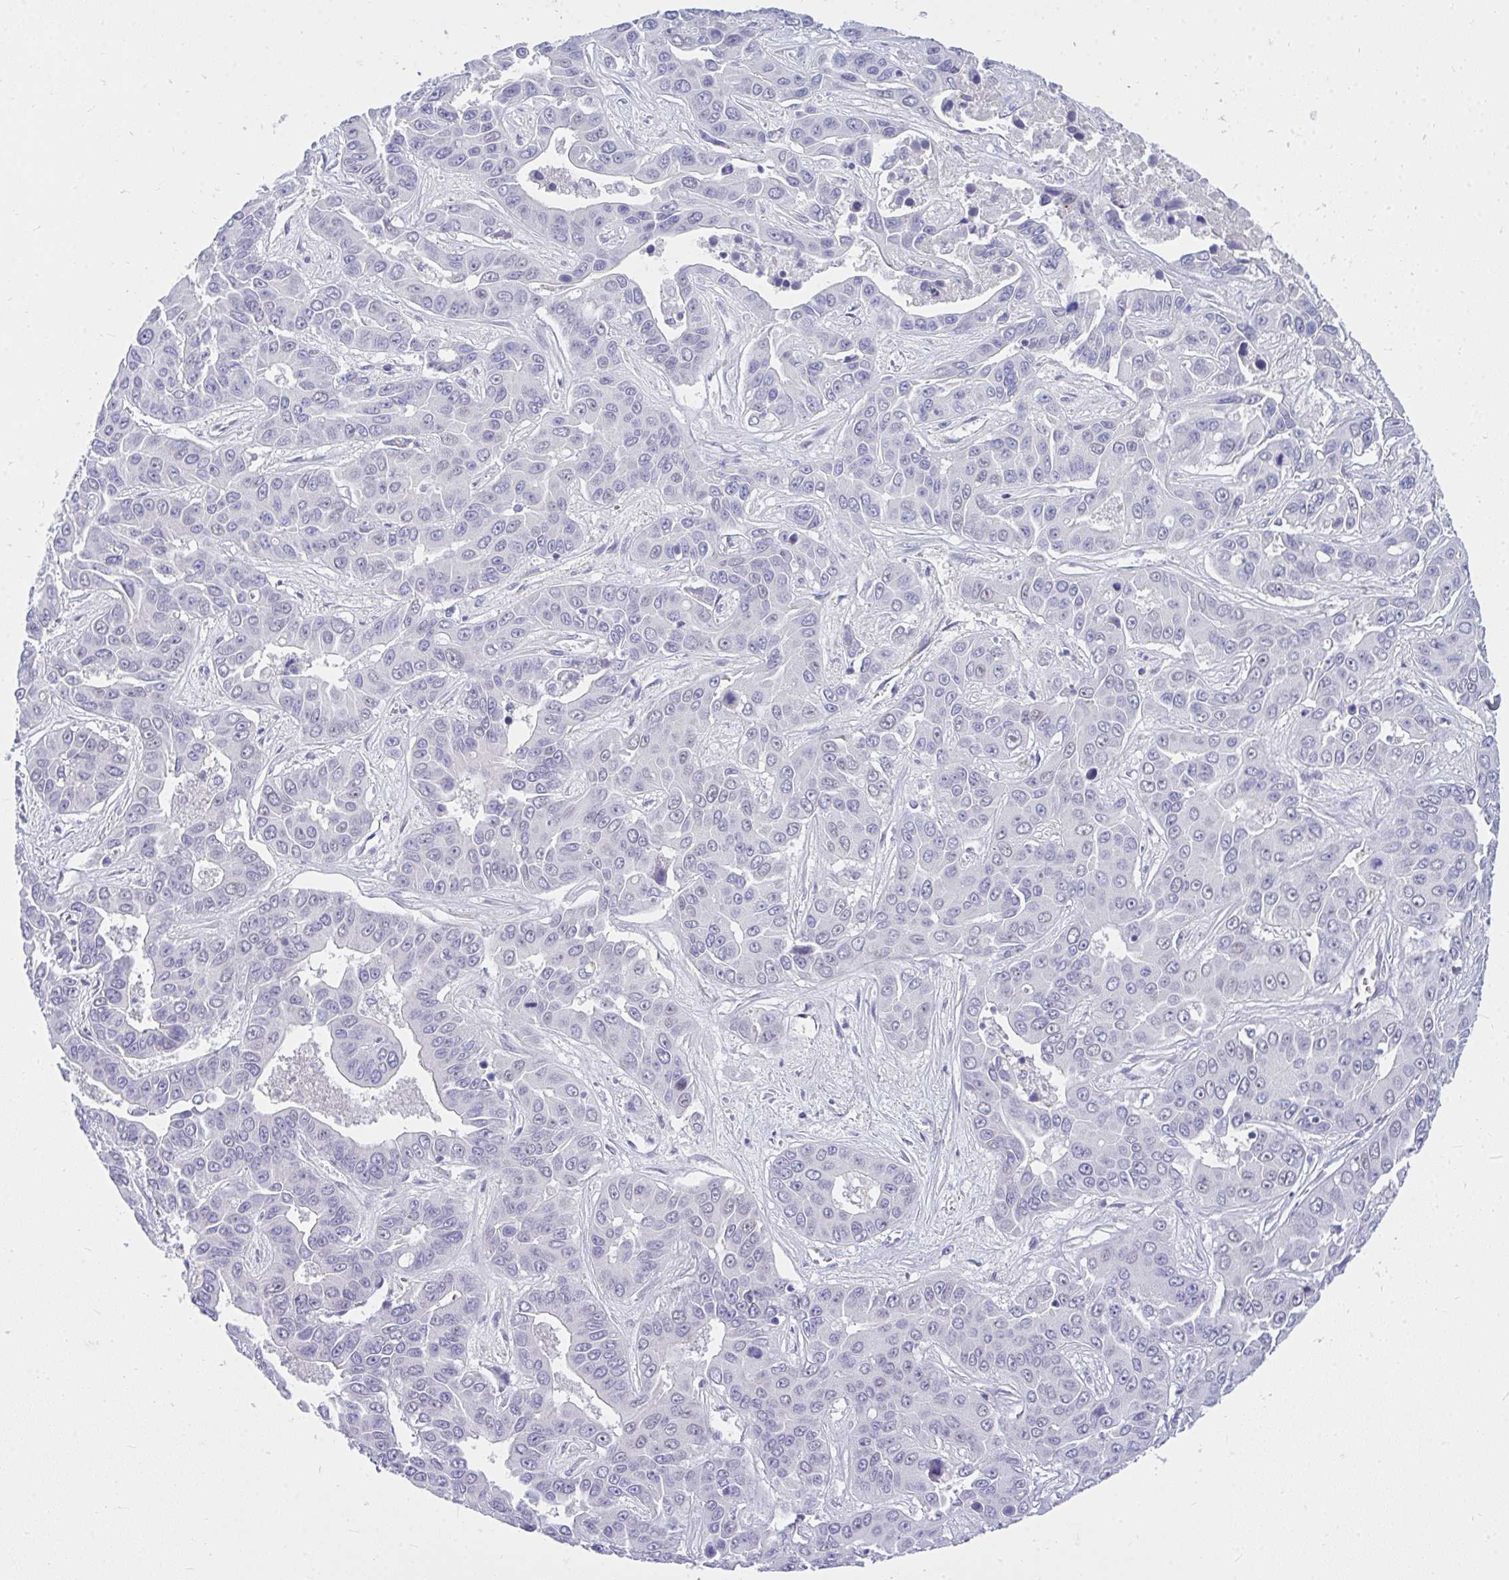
{"staining": {"intensity": "negative", "quantity": "none", "location": "none"}, "tissue": "liver cancer", "cell_type": "Tumor cells", "image_type": "cancer", "snomed": [{"axis": "morphology", "description": "Cholangiocarcinoma"}, {"axis": "topography", "description": "Liver"}], "caption": "Immunohistochemical staining of cholangiocarcinoma (liver) reveals no significant expression in tumor cells. (DAB (3,3'-diaminobenzidine) IHC with hematoxylin counter stain).", "gene": "TSBP1", "patient": {"sex": "female", "age": 52}}